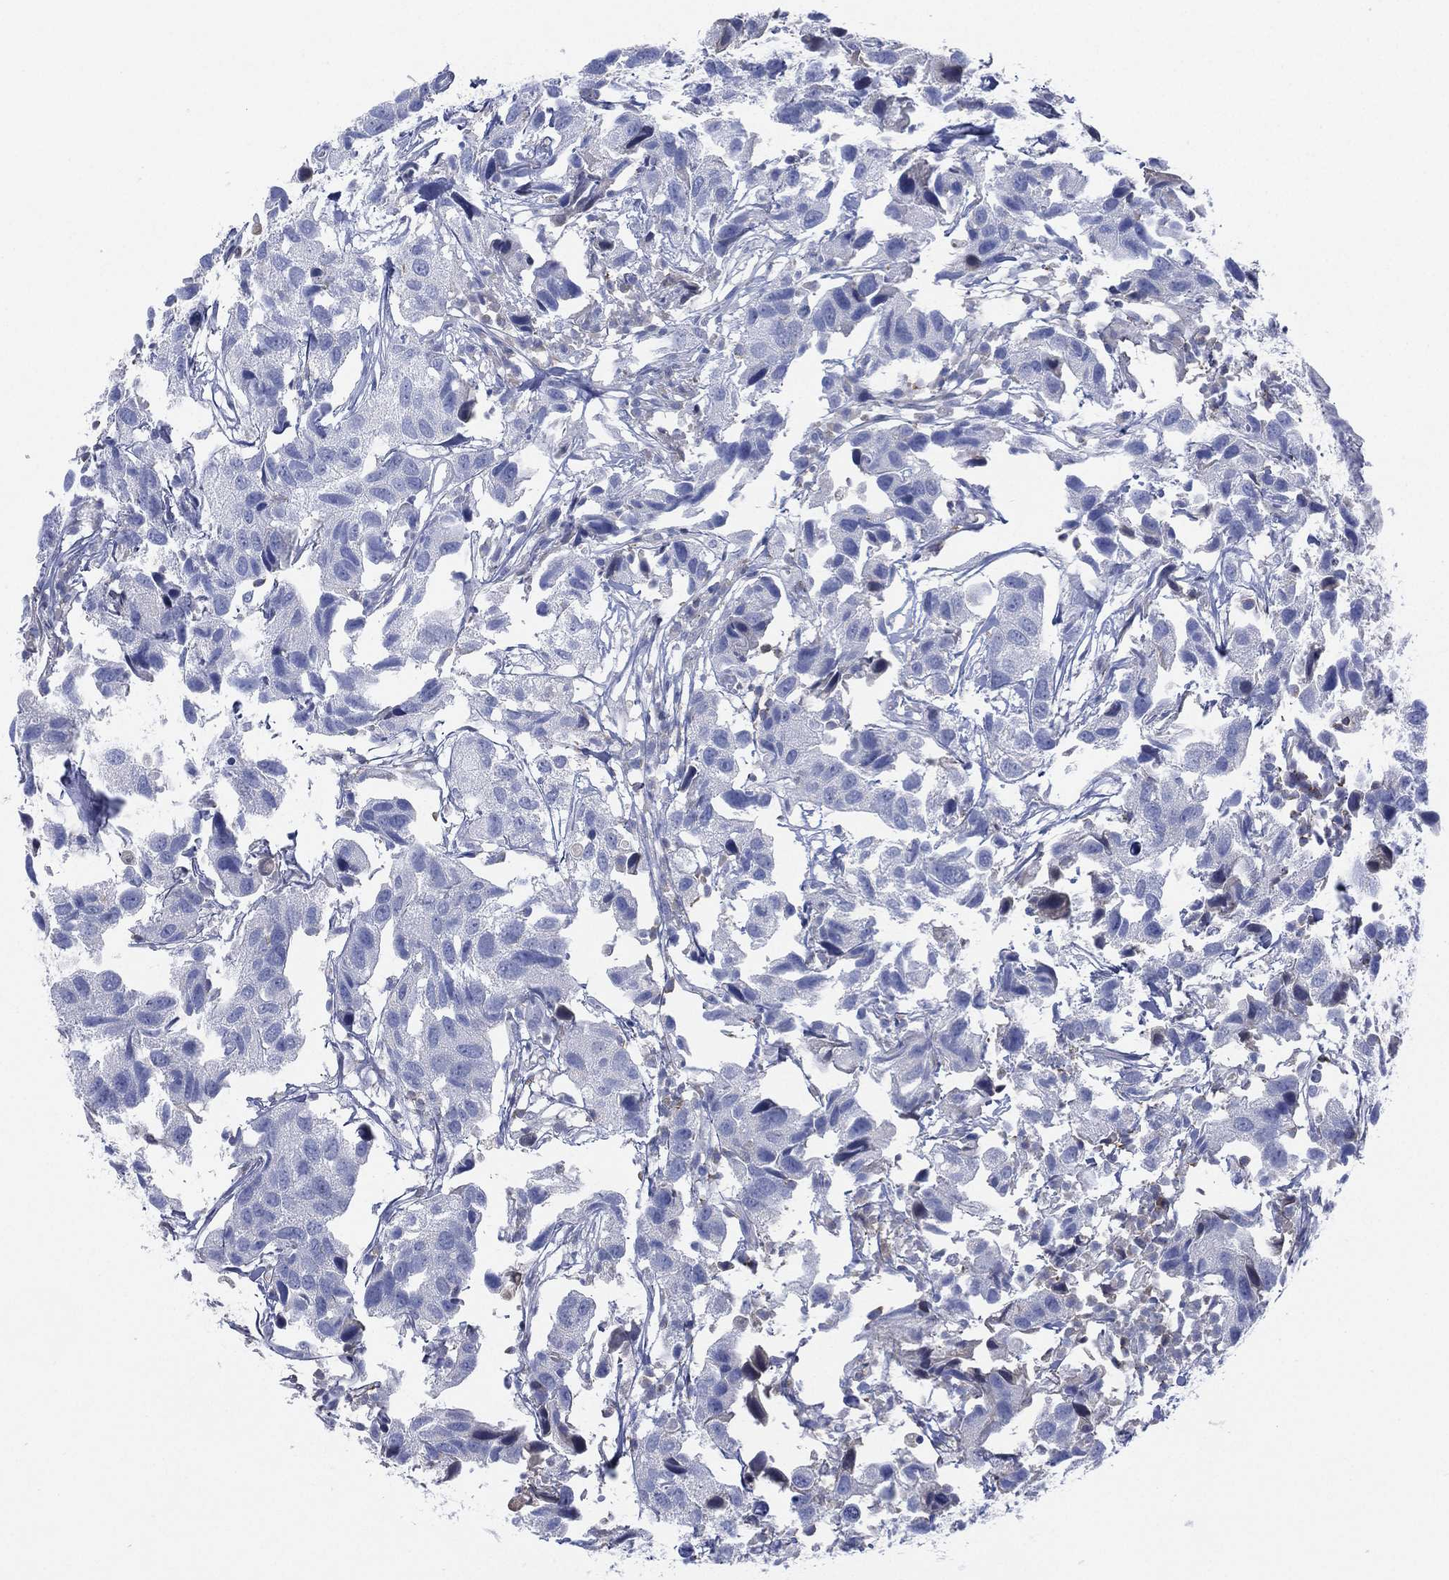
{"staining": {"intensity": "negative", "quantity": "none", "location": "none"}, "tissue": "urothelial cancer", "cell_type": "Tumor cells", "image_type": "cancer", "snomed": [{"axis": "morphology", "description": "Urothelial carcinoma, High grade"}, {"axis": "topography", "description": "Urinary bladder"}], "caption": "Urothelial cancer was stained to show a protein in brown. There is no significant expression in tumor cells.", "gene": "SEPTIN1", "patient": {"sex": "male", "age": 79}}